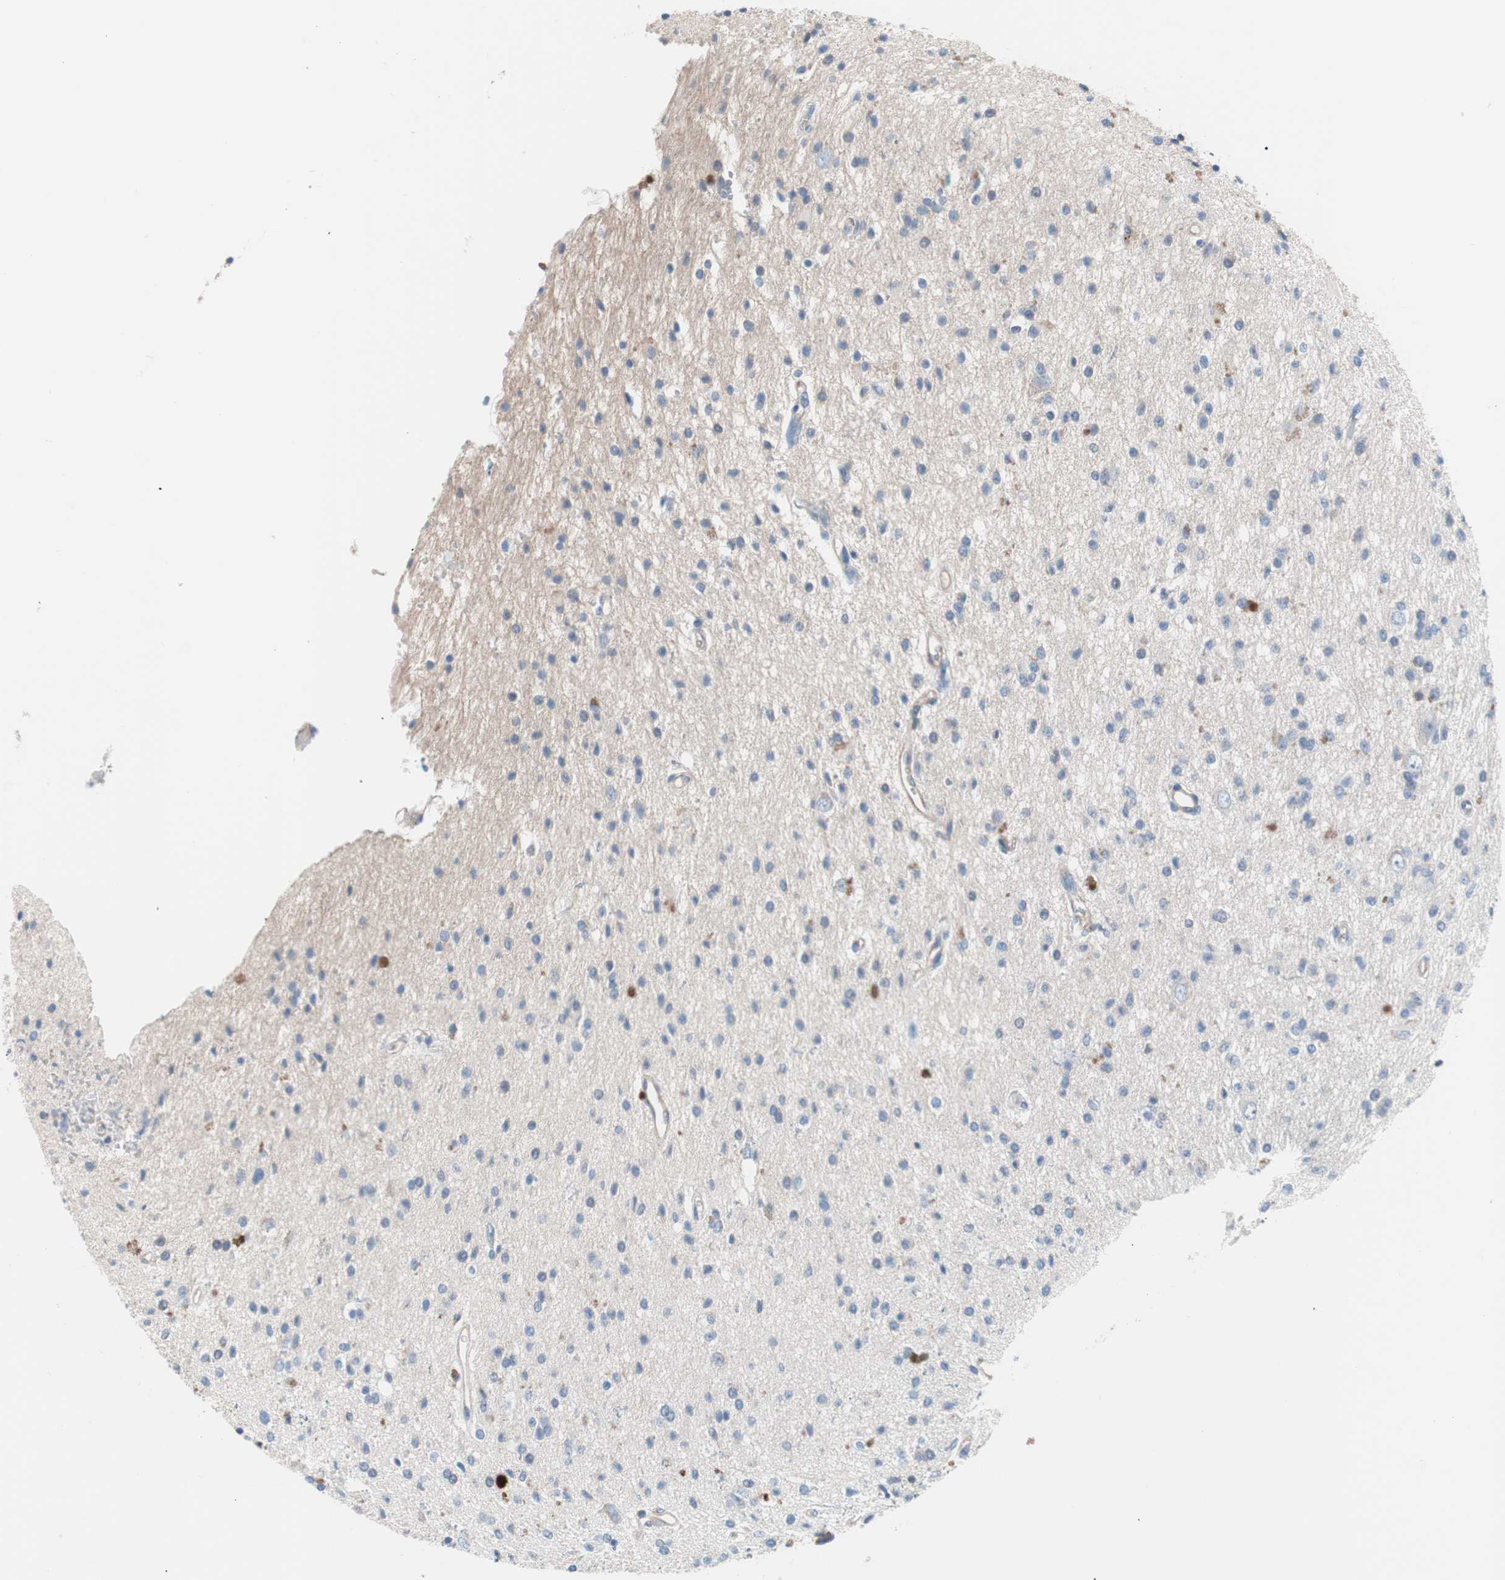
{"staining": {"intensity": "moderate", "quantity": "<25%", "location": "cytoplasmic/membranous"}, "tissue": "glioma", "cell_type": "Tumor cells", "image_type": "cancer", "snomed": [{"axis": "morphology", "description": "Glioma, malignant, High grade"}, {"axis": "topography", "description": "Brain"}], "caption": "This is a histology image of immunohistochemistry (IHC) staining of malignant glioma (high-grade), which shows moderate staining in the cytoplasmic/membranous of tumor cells.", "gene": "GPR160", "patient": {"sex": "male", "age": 47}}